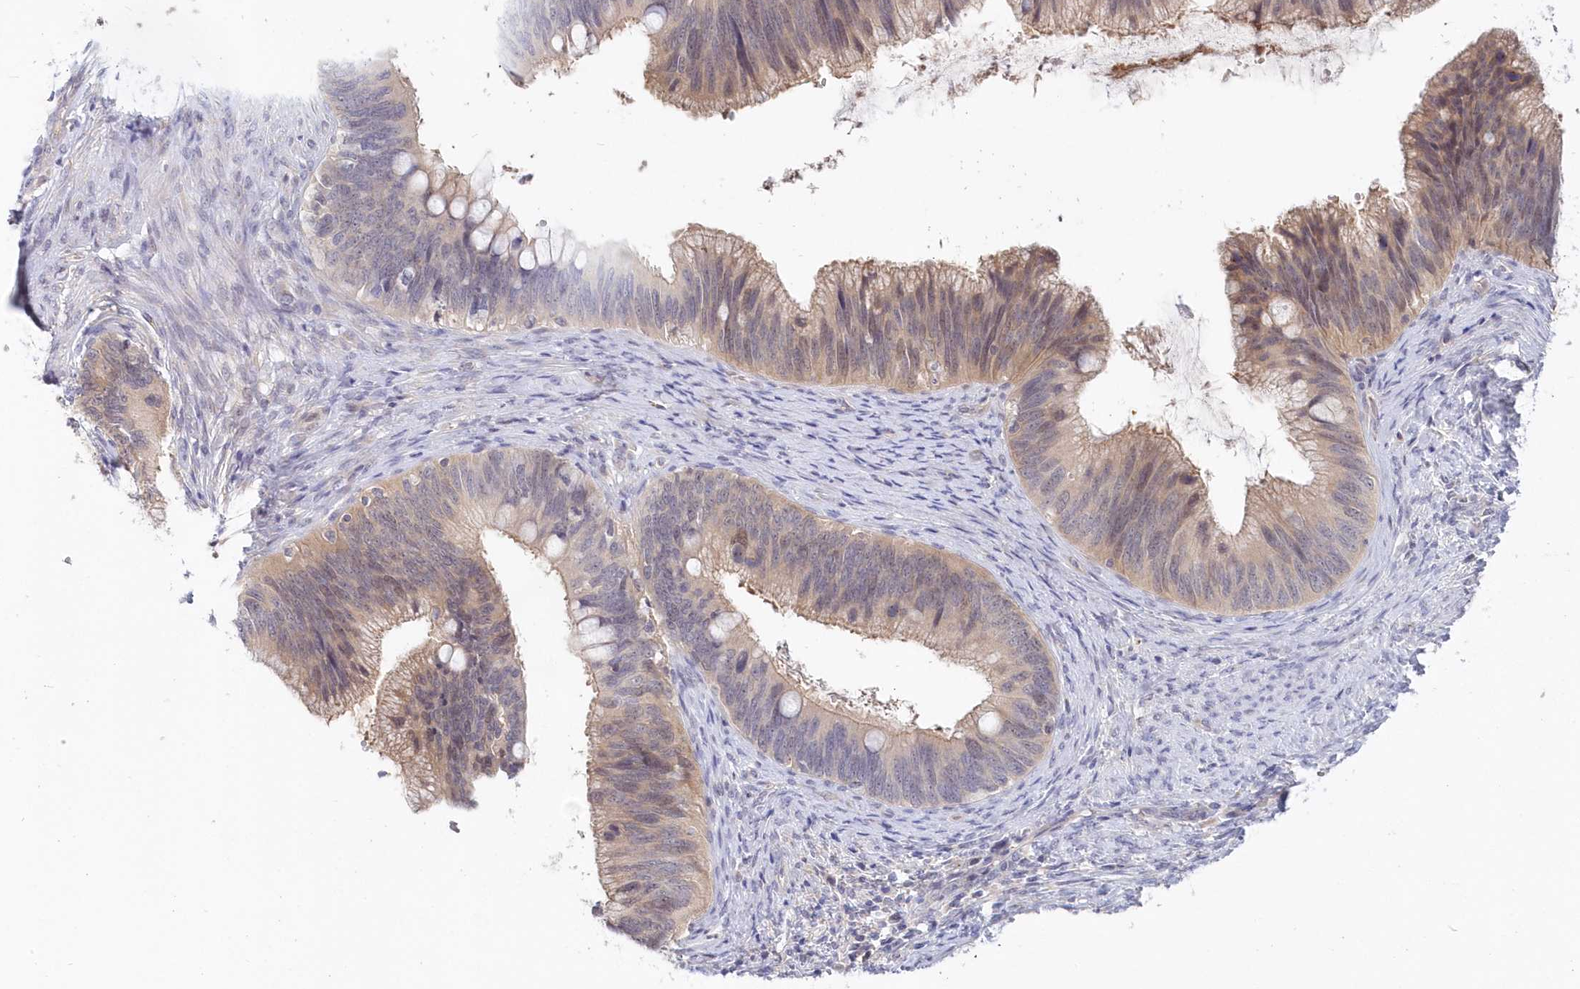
{"staining": {"intensity": "moderate", "quantity": "25%-75%", "location": "cytoplasmic/membranous"}, "tissue": "cervical cancer", "cell_type": "Tumor cells", "image_type": "cancer", "snomed": [{"axis": "morphology", "description": "Adenocarcinoma, NOS"}, {"axis": "topography", "description": "Cervix"}], "caption": "This micrograph demonstrates immunohistochemistry (IHC) staining of human adenocarcinoma (cervical), with medium moderate cytoplasmic/membranous staining in approximately 25%-75% of tumor cells.", "gene": "KATNA1", "patient": {"sex": "female", "age": 42}}